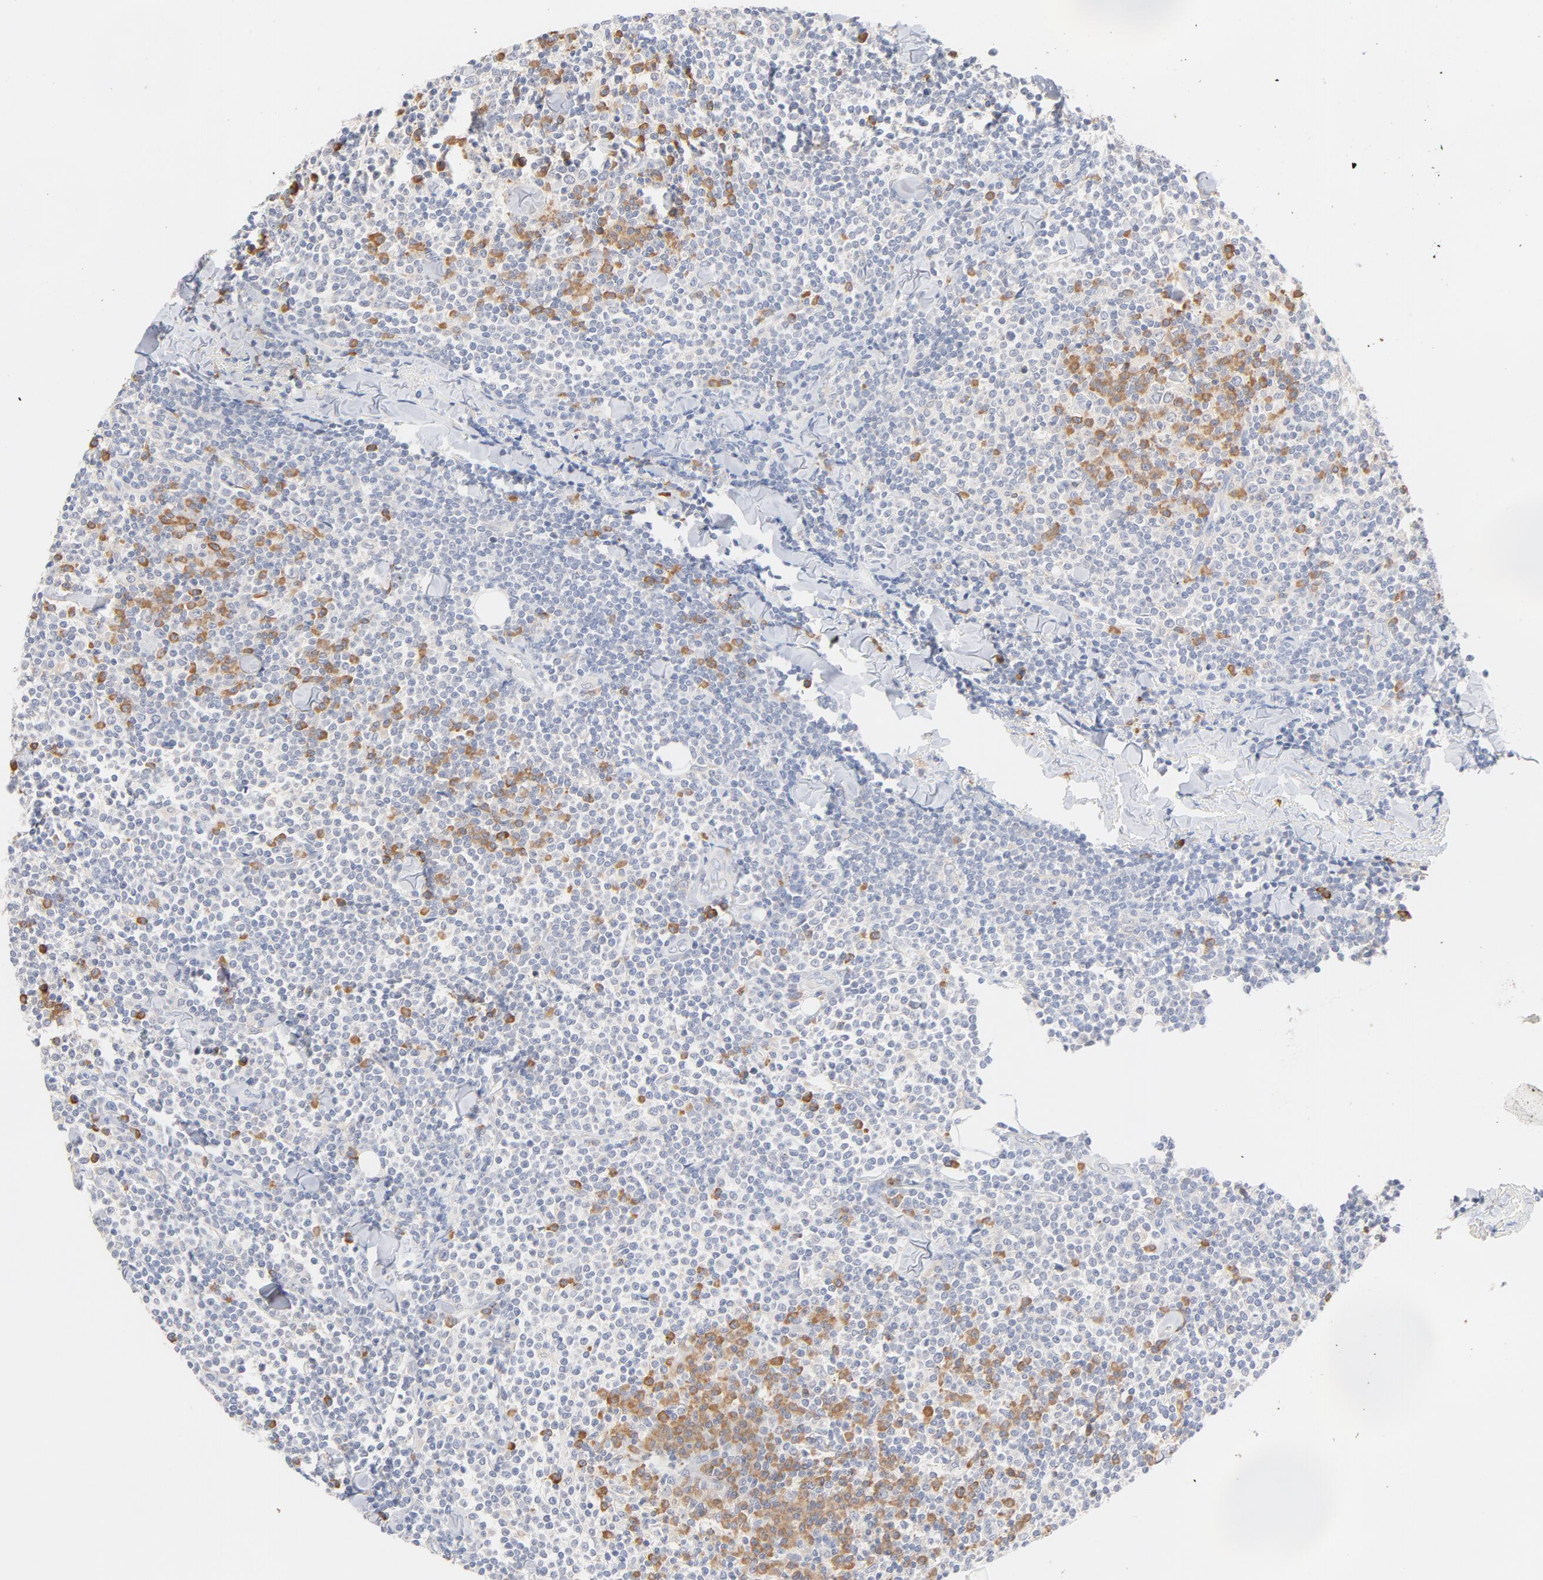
{"staining": {"intensity": "negative", "quantity": "none", "location": "none"}, "tissue": "lymphoma", "cell_type": "Tumor cells", "image_type": "cancer", "snomed": [{"axis": "morphology", "description": "Malignant lymphoma, non-Hodgkin's type, Low grade"}, {"axis": "topography", "description": "Soft tissue"}], "caption": "This is an IHC image of lymphoma. There is no staining in tumor cells.", "gene": "TLR4", "patient": {"sex": "male", "age": 92}}